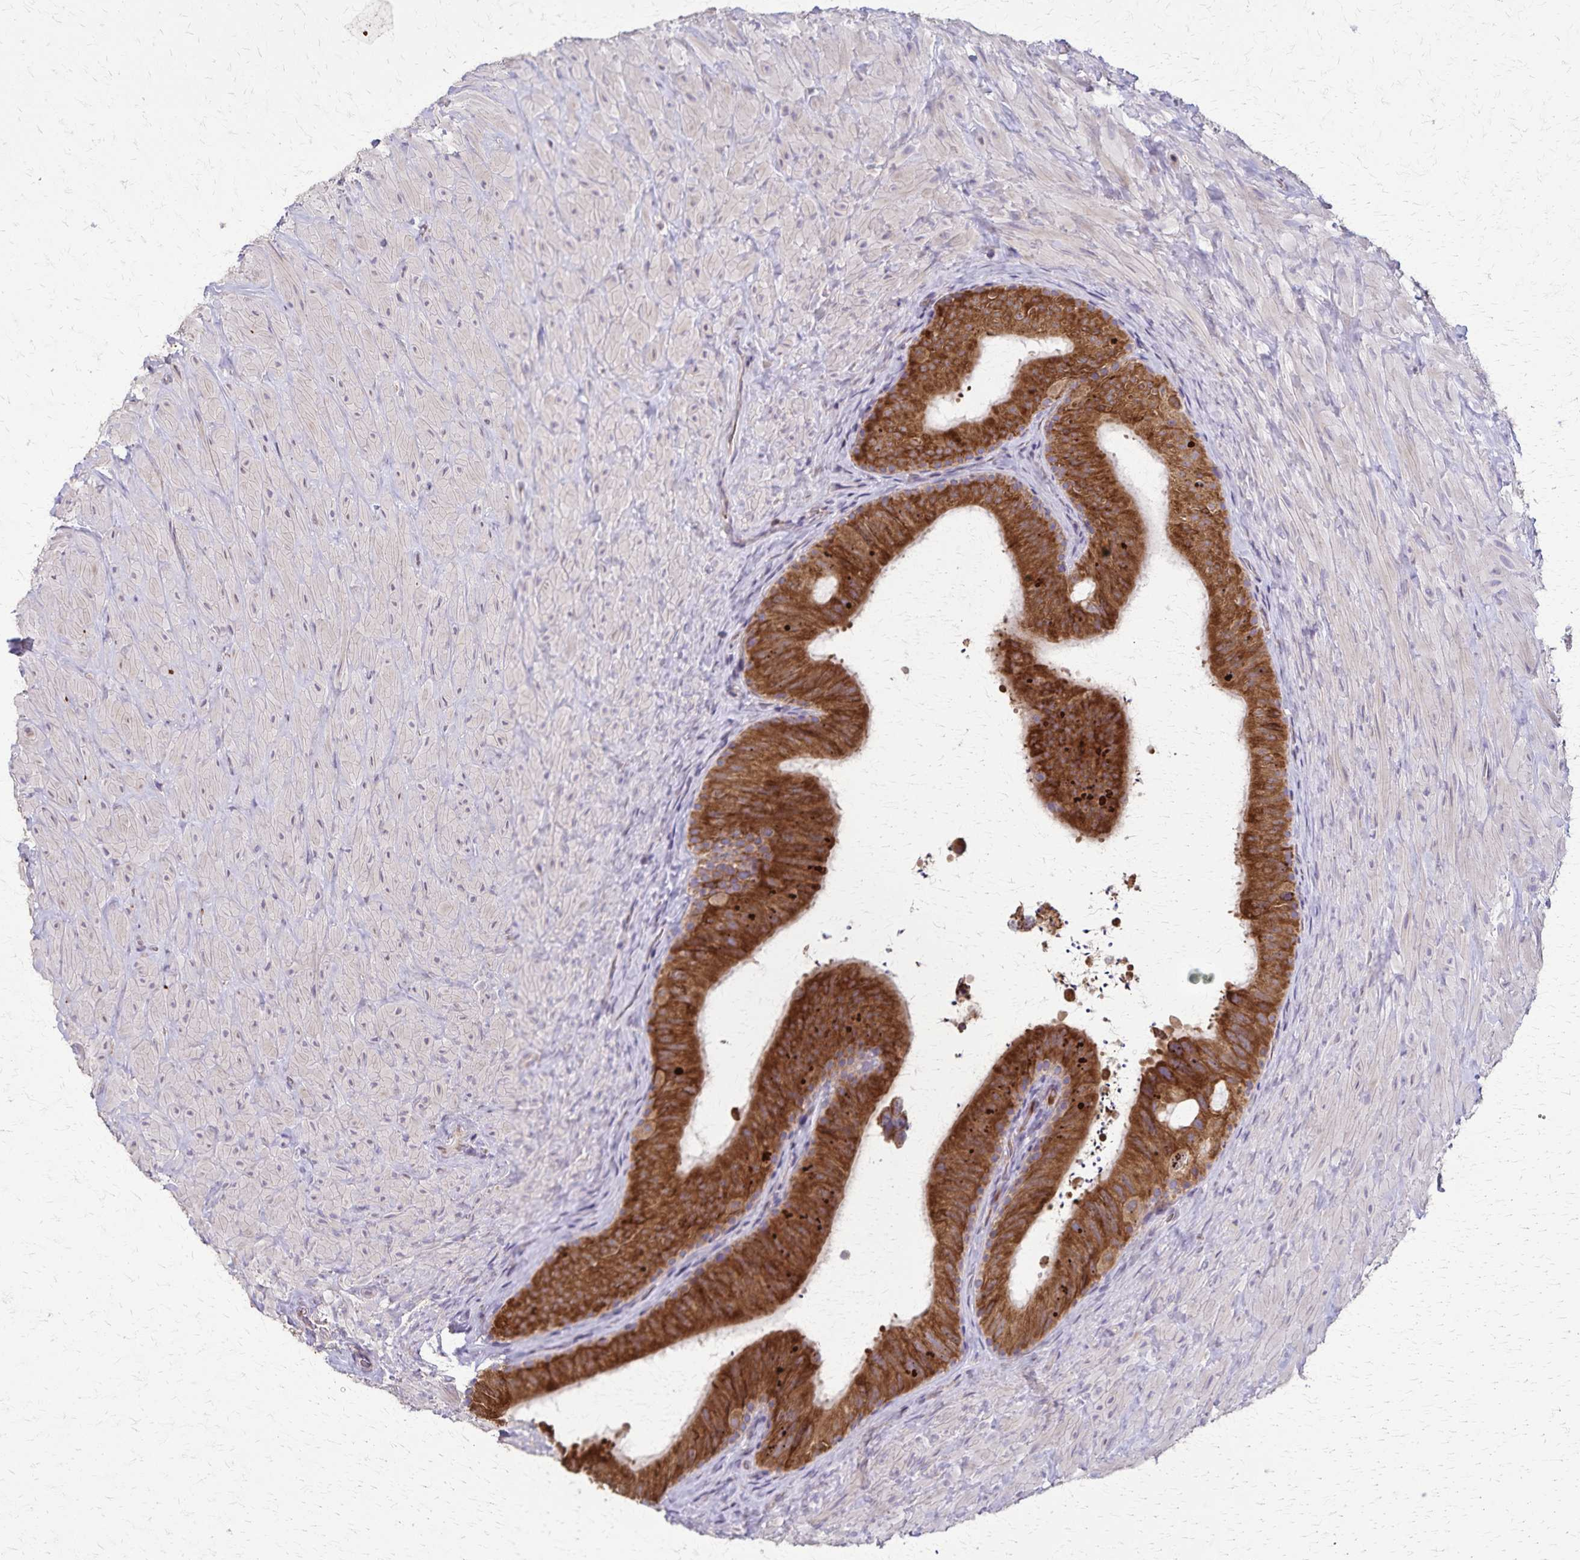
{"staining": {"intensity": "strong", "quantity": ">75%", "location": "cytoplasmic/membranous"}, "tissue": "epididymis", "cell_type": "Glandular cells", "image_type": "normal", "snomed": [{"axis": "morphology", "description": "Normal tissue, NOS"}, {"axis": "topography", "description": "Epididymis, spermatic cord, NOS"}, {"axis": "topography", "description": "Epididymis"}], "caption": "Immunohistochemistry (DAB (3,3'-diaminobenzidine)) staining of normal epididymis exhibits strong cytoplasmic/membranous protein positivity in approximately >75% of glandular cells.", "gene": "RNF10", "patient": {"sex": "male", "age": 31}}